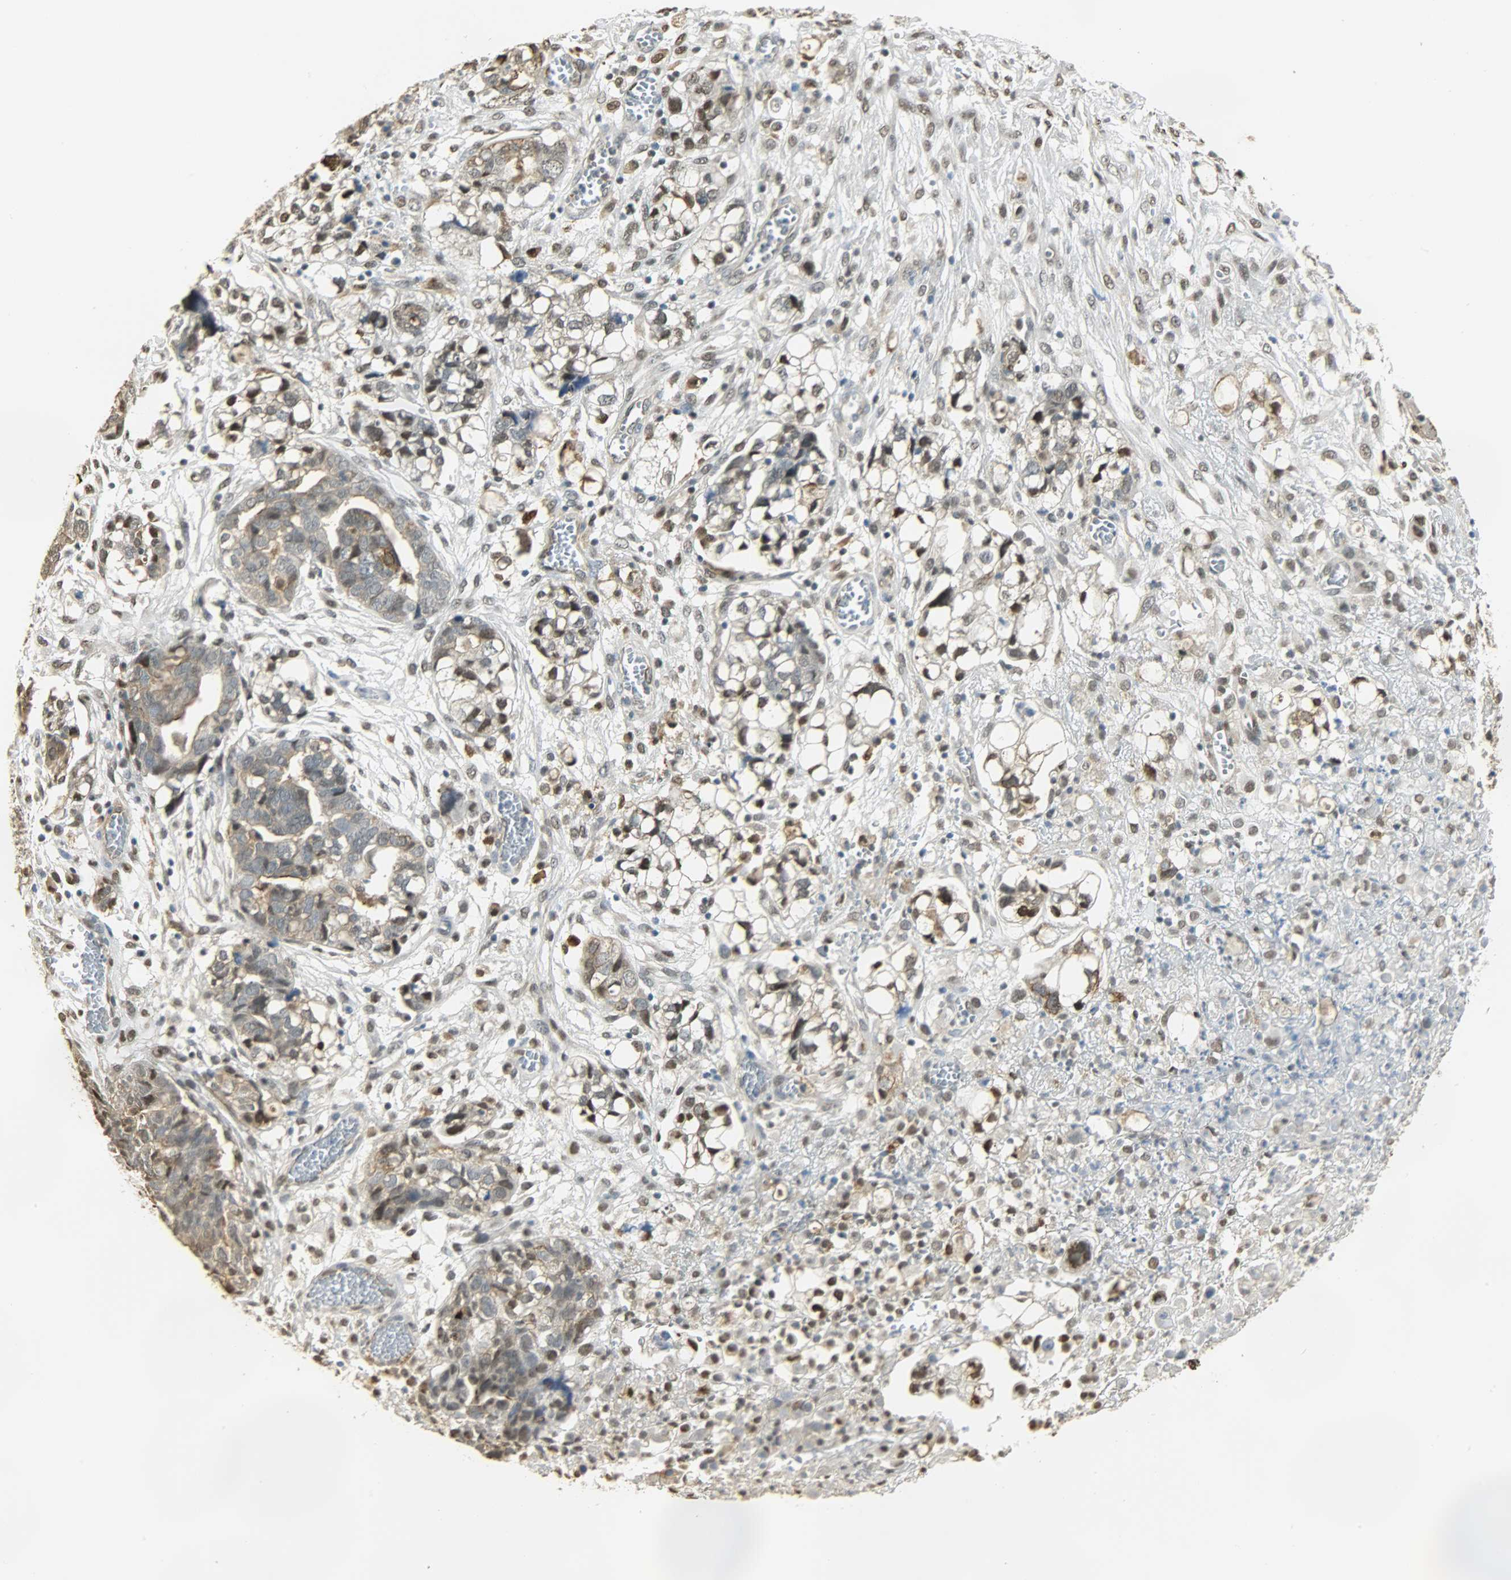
{"staining": {"intensity": "weak", "quantity": "<25%", "location": "nuclear"}, "tissue": "ovarian cancer", "cell_type": "Tumor cells", "image_type": "cancer", "snomed": [{"axis": "morphology", "description": "Normal tissue, NOS"}, {"axis": "morphology", "description": "Cystadenocarcinoma, serous, NOS"}, {"axis": "topography", "description": "Fallopian tube"}, {"axis": "topography", "description": "Ovary"}], "caption": "Tumor cells are negative for brown protein staining in serous cystadenocarcinoma (ovarian).", "gene": "NGFR", "patient": {"sex": "female", "age": 56}}